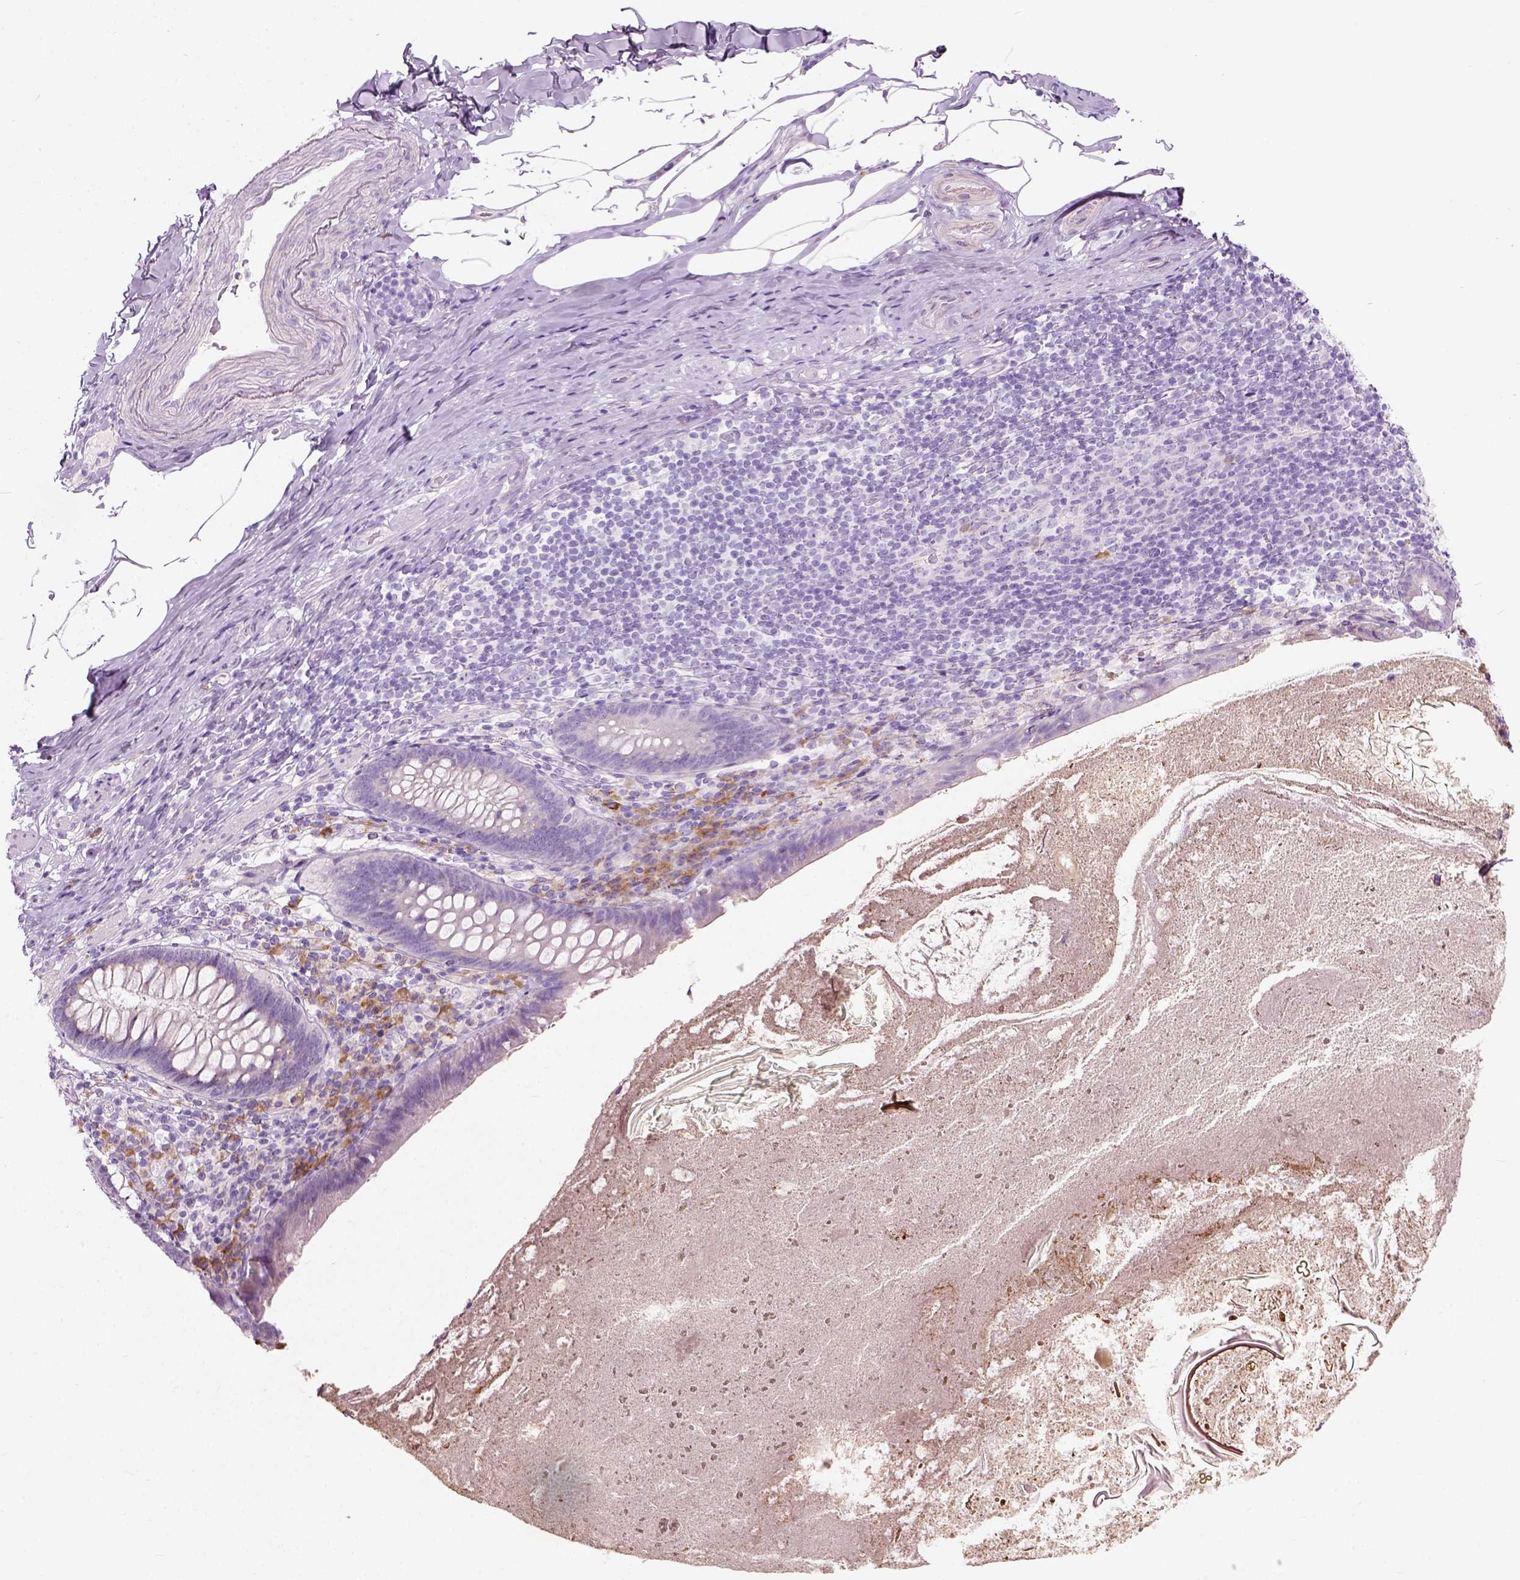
{"staining": {"intensity": "negative", "quantity": "none", "location": "none"}, "tissue": "appendix", "cell_type": "Glandular cells", "image_type": "normal", "snomed": [{"axis": "morphology", "description": "Normal tissue, NOS"}, {"axis": "topography", "description": "Appendix"}], "caption": "A micrograph of appendix stained for a protein reveals no brown staining in glandular cells.", "gene": "TRIM72", "patient": {"sex": "male", "age": 47}}